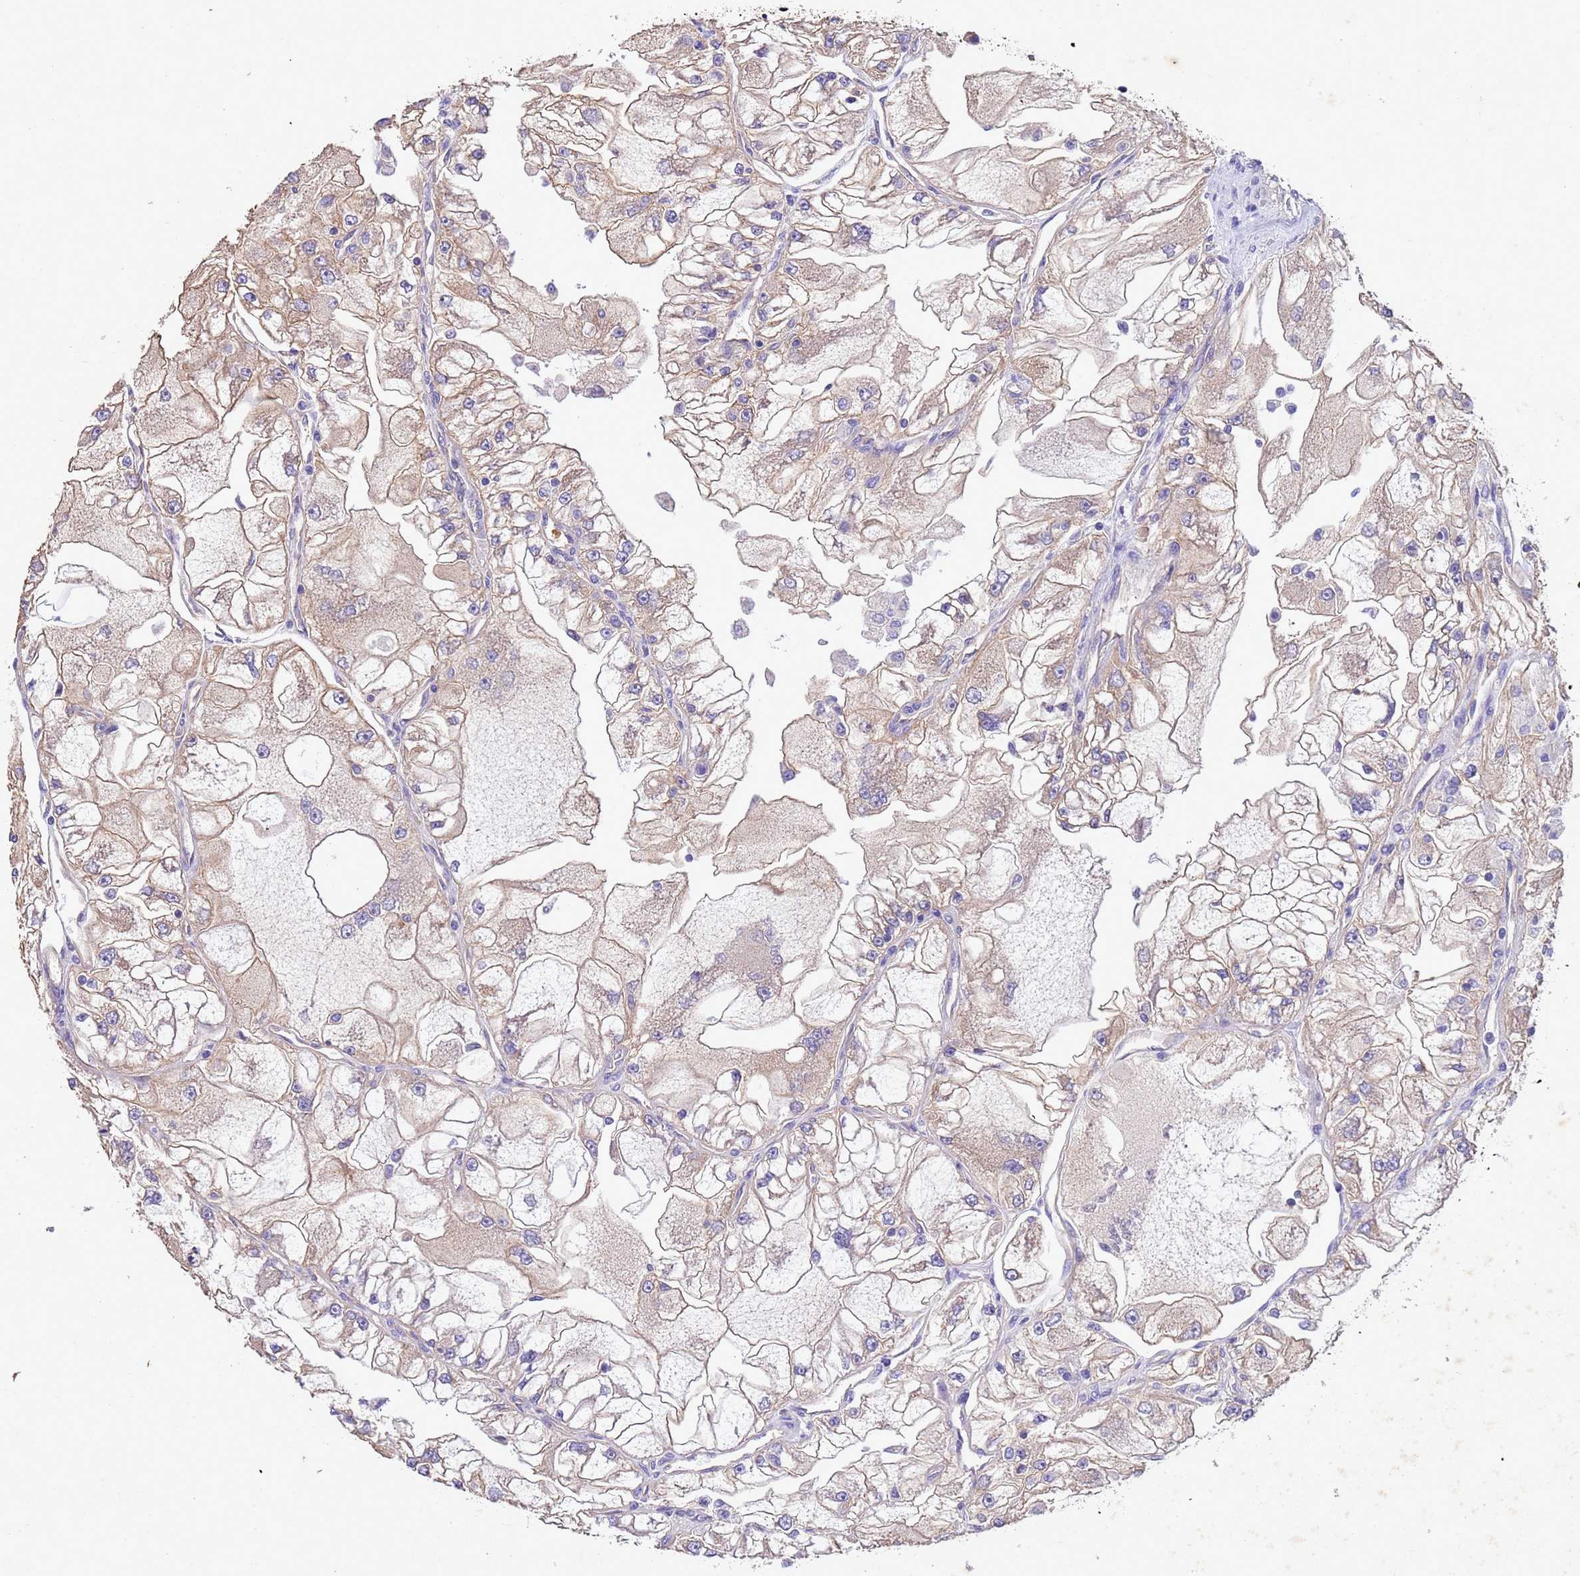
{"staining": {"intensity": "weak", "quantity": "25%-75%", "location": "cytoplasmic/membranous"}, "tissue": "renal cancer", "cell_type": "Tumor cells", "image_type": "cancer", "snomed": [{"axis": "morphology", "description": "Adenocarcinoma, NOS"}, {"axis": "topography", "description": "Kidney"}], "caption": "DAB immunohistochemical staining of human renal cancer shows weak cytoplasmic/membranous protein staining in about 25%-75% of tumor cells. The protein is stained brown, and the nuclei are stained in blue (DAB (3,3'-diaminobenzidine) IHC with brightfield microscopy, high magnification).", "gene": "MTX3", "patient": {"sex": "female", "age": 72}}